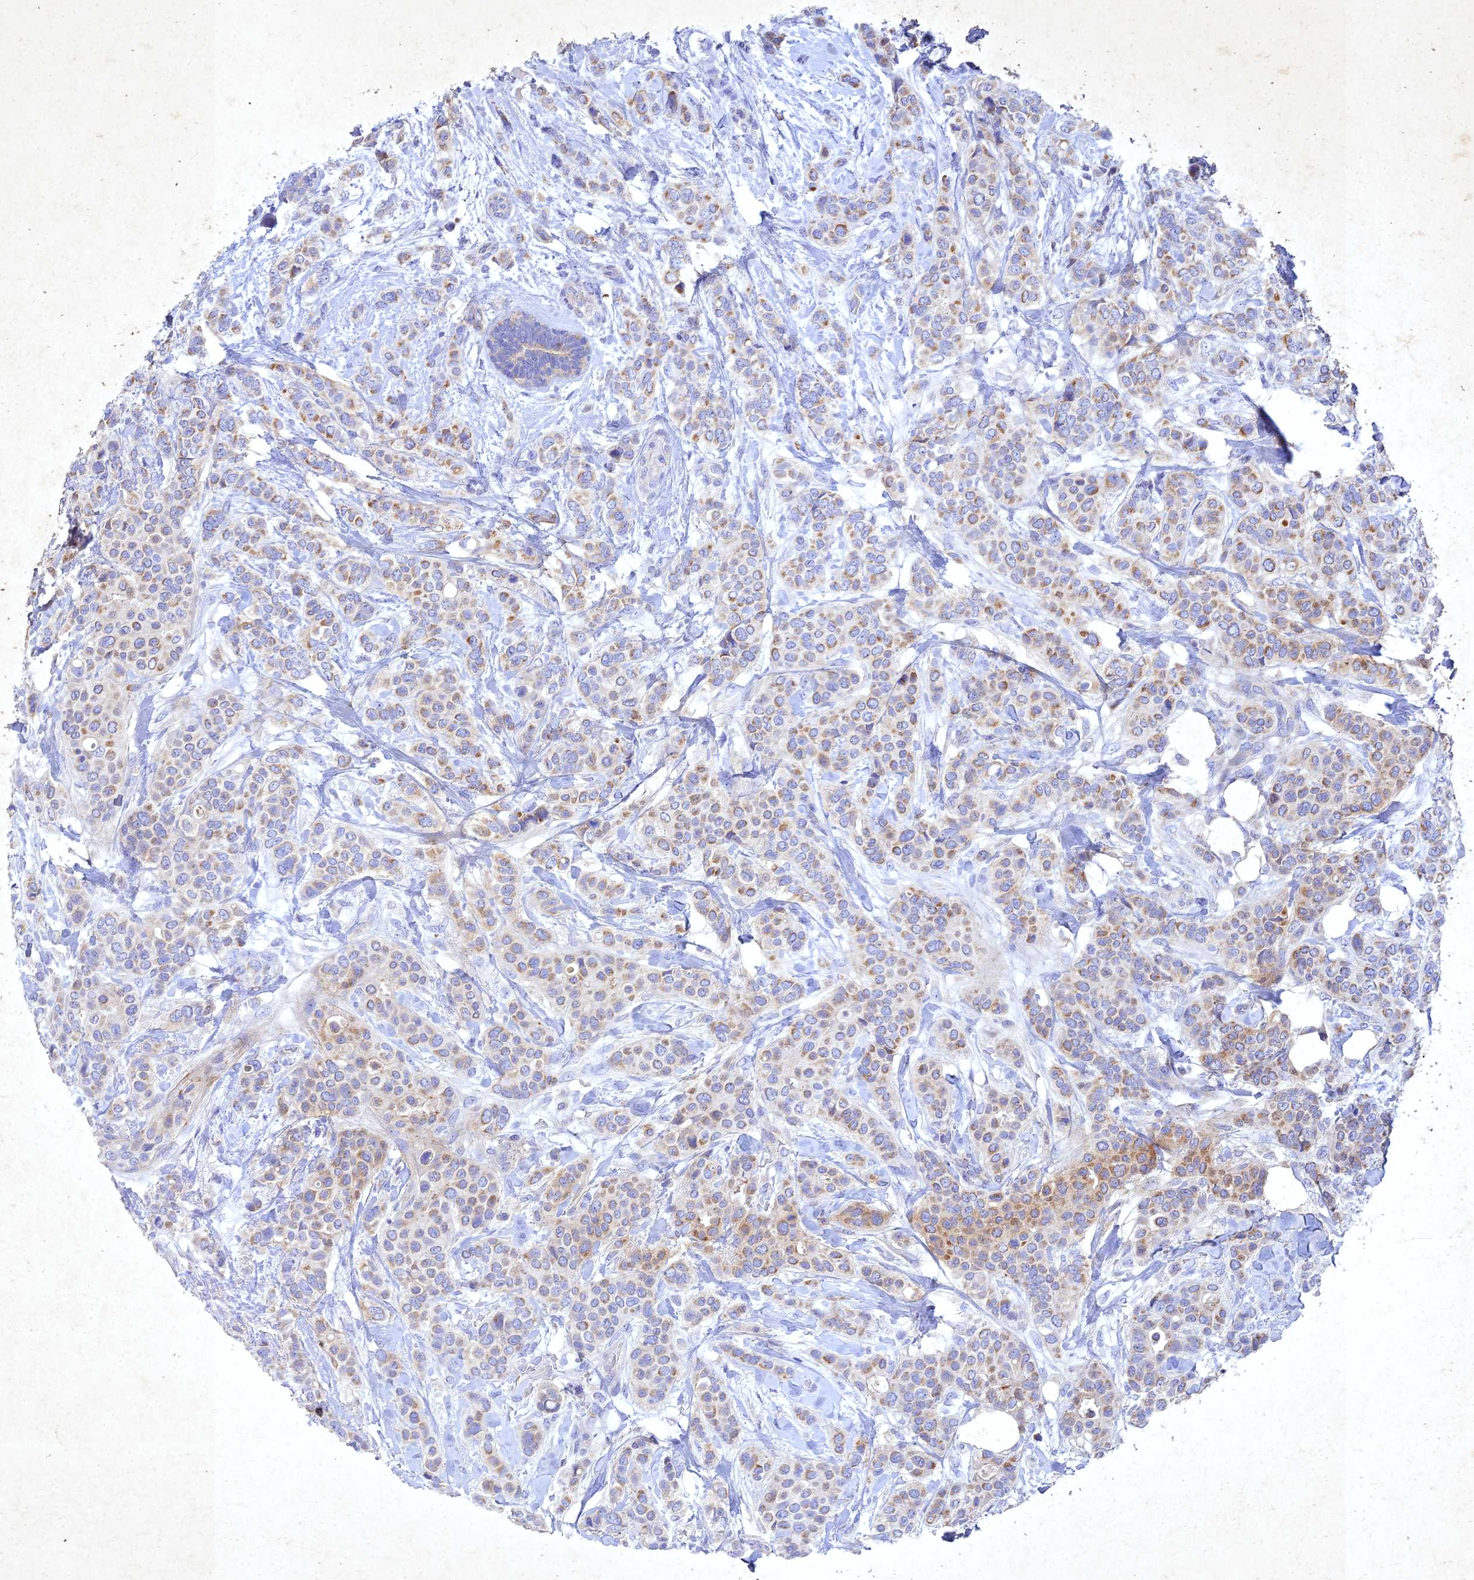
{"staining": {"intensity": "moderate", "quantity": "25%-75%", "location": "cytoplasmic/membranous"}, "tissue": "breast cancer", "cell_type": "Tumor cells", "image_type": "cancer", "snomed": [{"axis": "morphology", "description": "Lobular carcinoma"}, {"axis": "topography", "description": "Breast"}], "caption": "Immunohistochemistry (IHC) (DAB) staining of lobular carcinoma (breast) reveals moderate cytoplasmic/membranous protein expression in approximately 25%-75% of tumor cells.", "gene": "NDUFV1", "patient": {"sex": "female", "age": 51}}